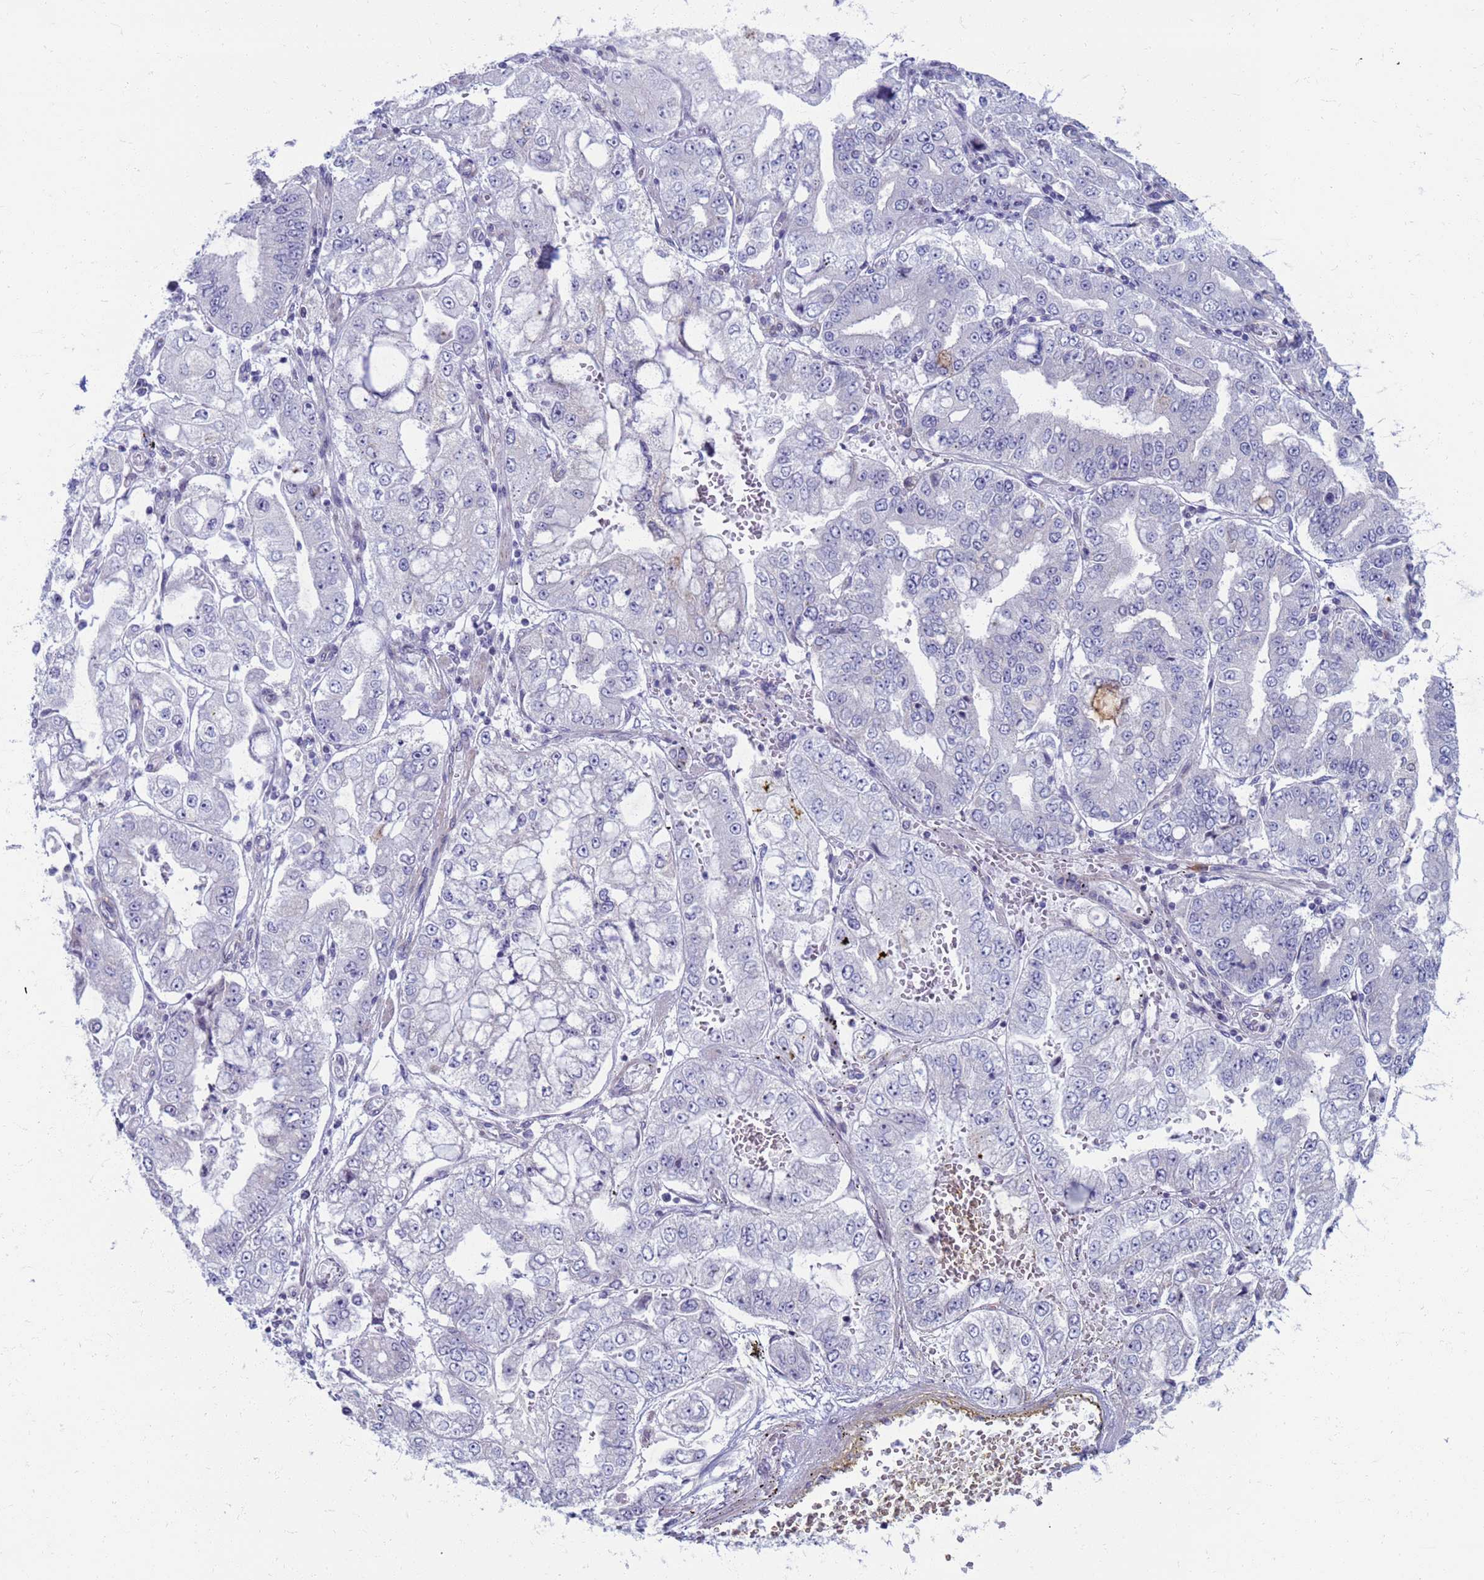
{"staining": {"intensity": "negative", "quantity": "none", "location": "none"}, "tissue": "stomach cancer", "cell_type": "Tumor cells", "image_type": "cancer", "snomed": [{"axis": "morphology", "description": "Adenocarcinoma, NOS"}, {"axis": "topography", "description": "Stomach"}], "caption": "This image is of stomach cancer stained with immunohistochemistry to label a protein in brown with the nuclei are counter-stained blue. There is no staining in tumor cells. (Brightfield microscopy of DAB immunohistochemistry (IHC) at high magnification).", "gene": "CLCA2", "patient": {"sex": "male", "age": 76}}